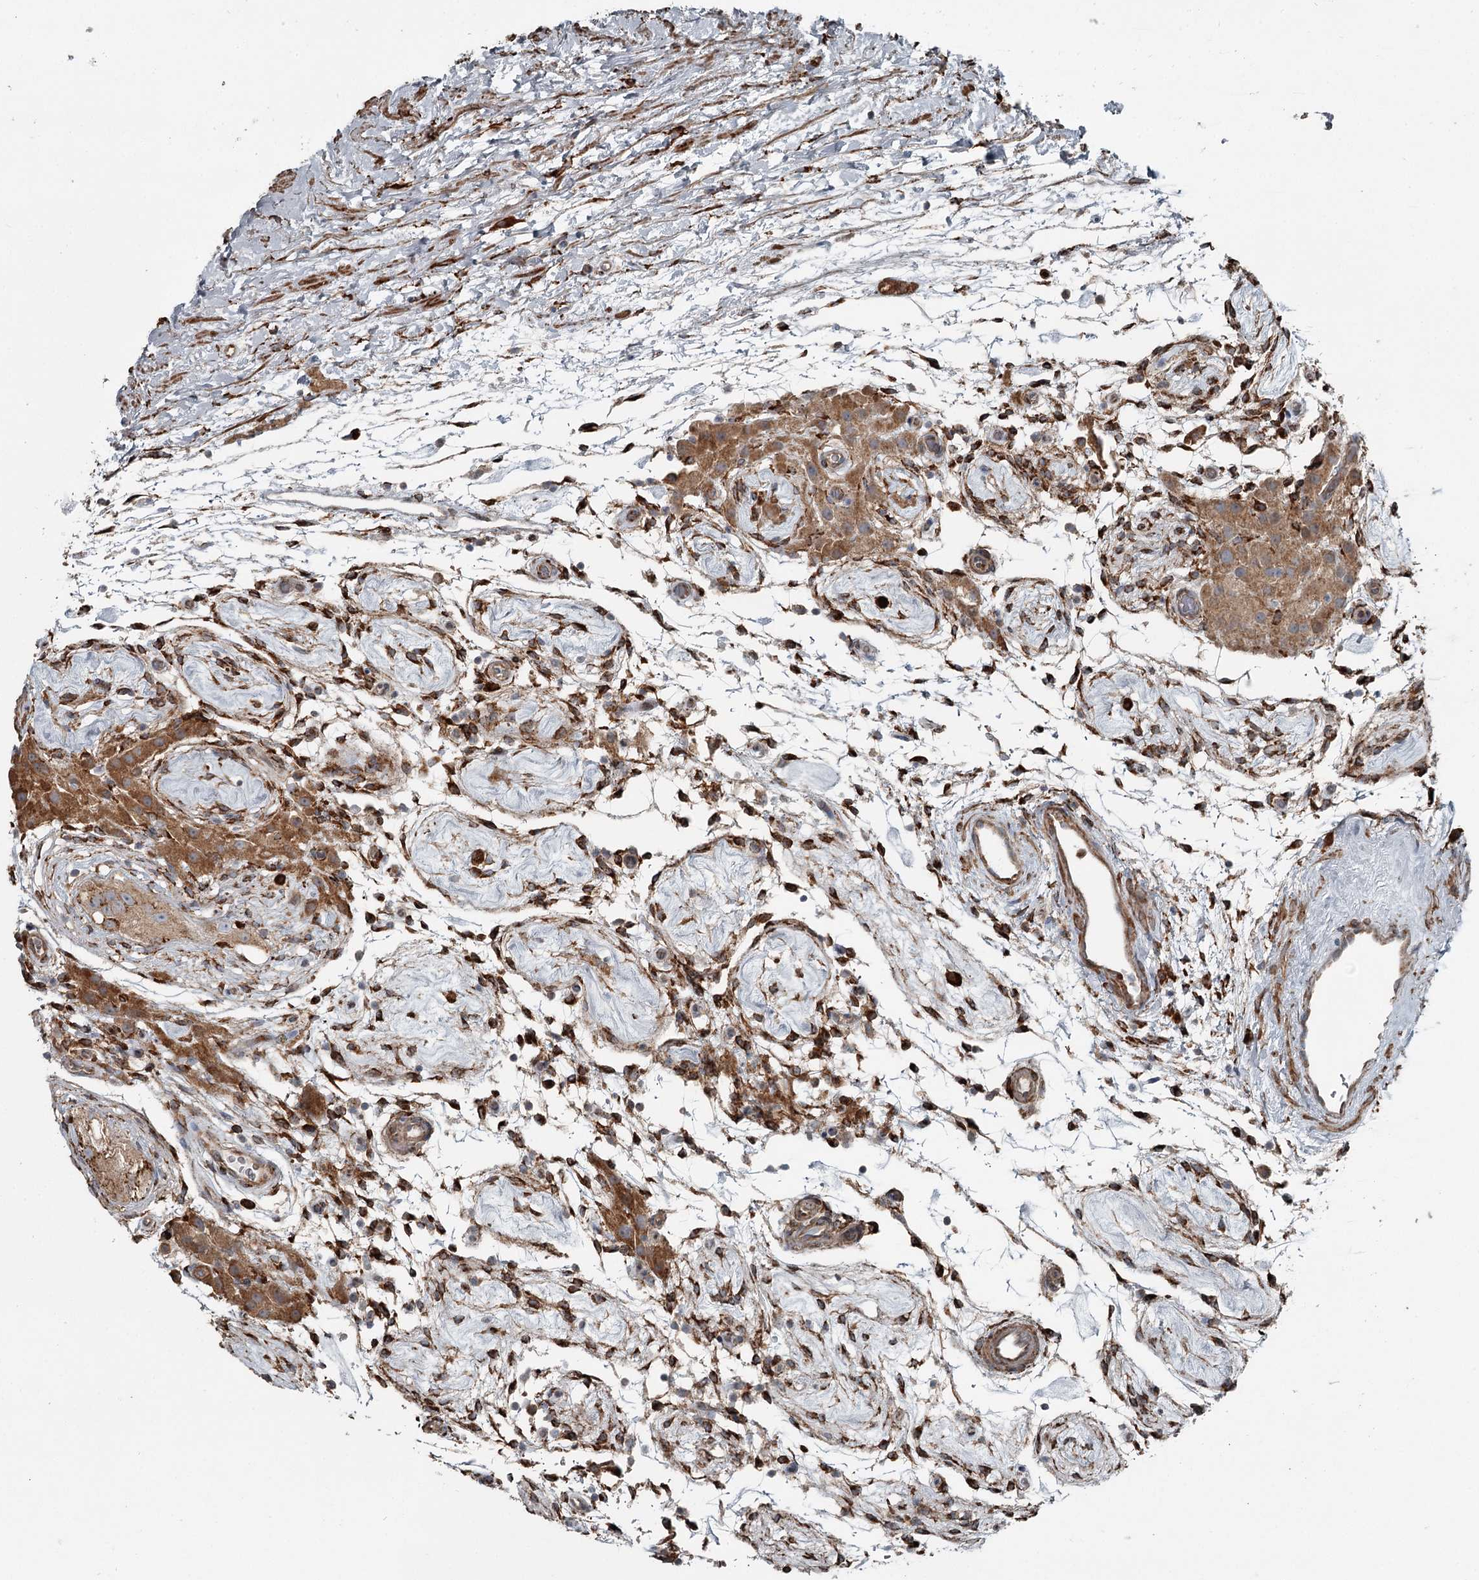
{"staining": {"intensity": "moderate", "quantity": ">75%", "location": "cytoplasmic/membranous"}, "tissue": "testis cancer", "cell_type": "Tumor cells", "image_type": "cancer", "snomed": [{"axis": "morphology", "description": "Seminoma, NOS"}, {"axis": "topography", "description": "Testis"}], "caption": "A medium amount of moderate cytoplasmic/membranous staining is appreciated in approximately >75% of tumor cells in testis cancer tissue.", "gene": "RASSF8", "patient": {"sex": "male", "age": 49}}